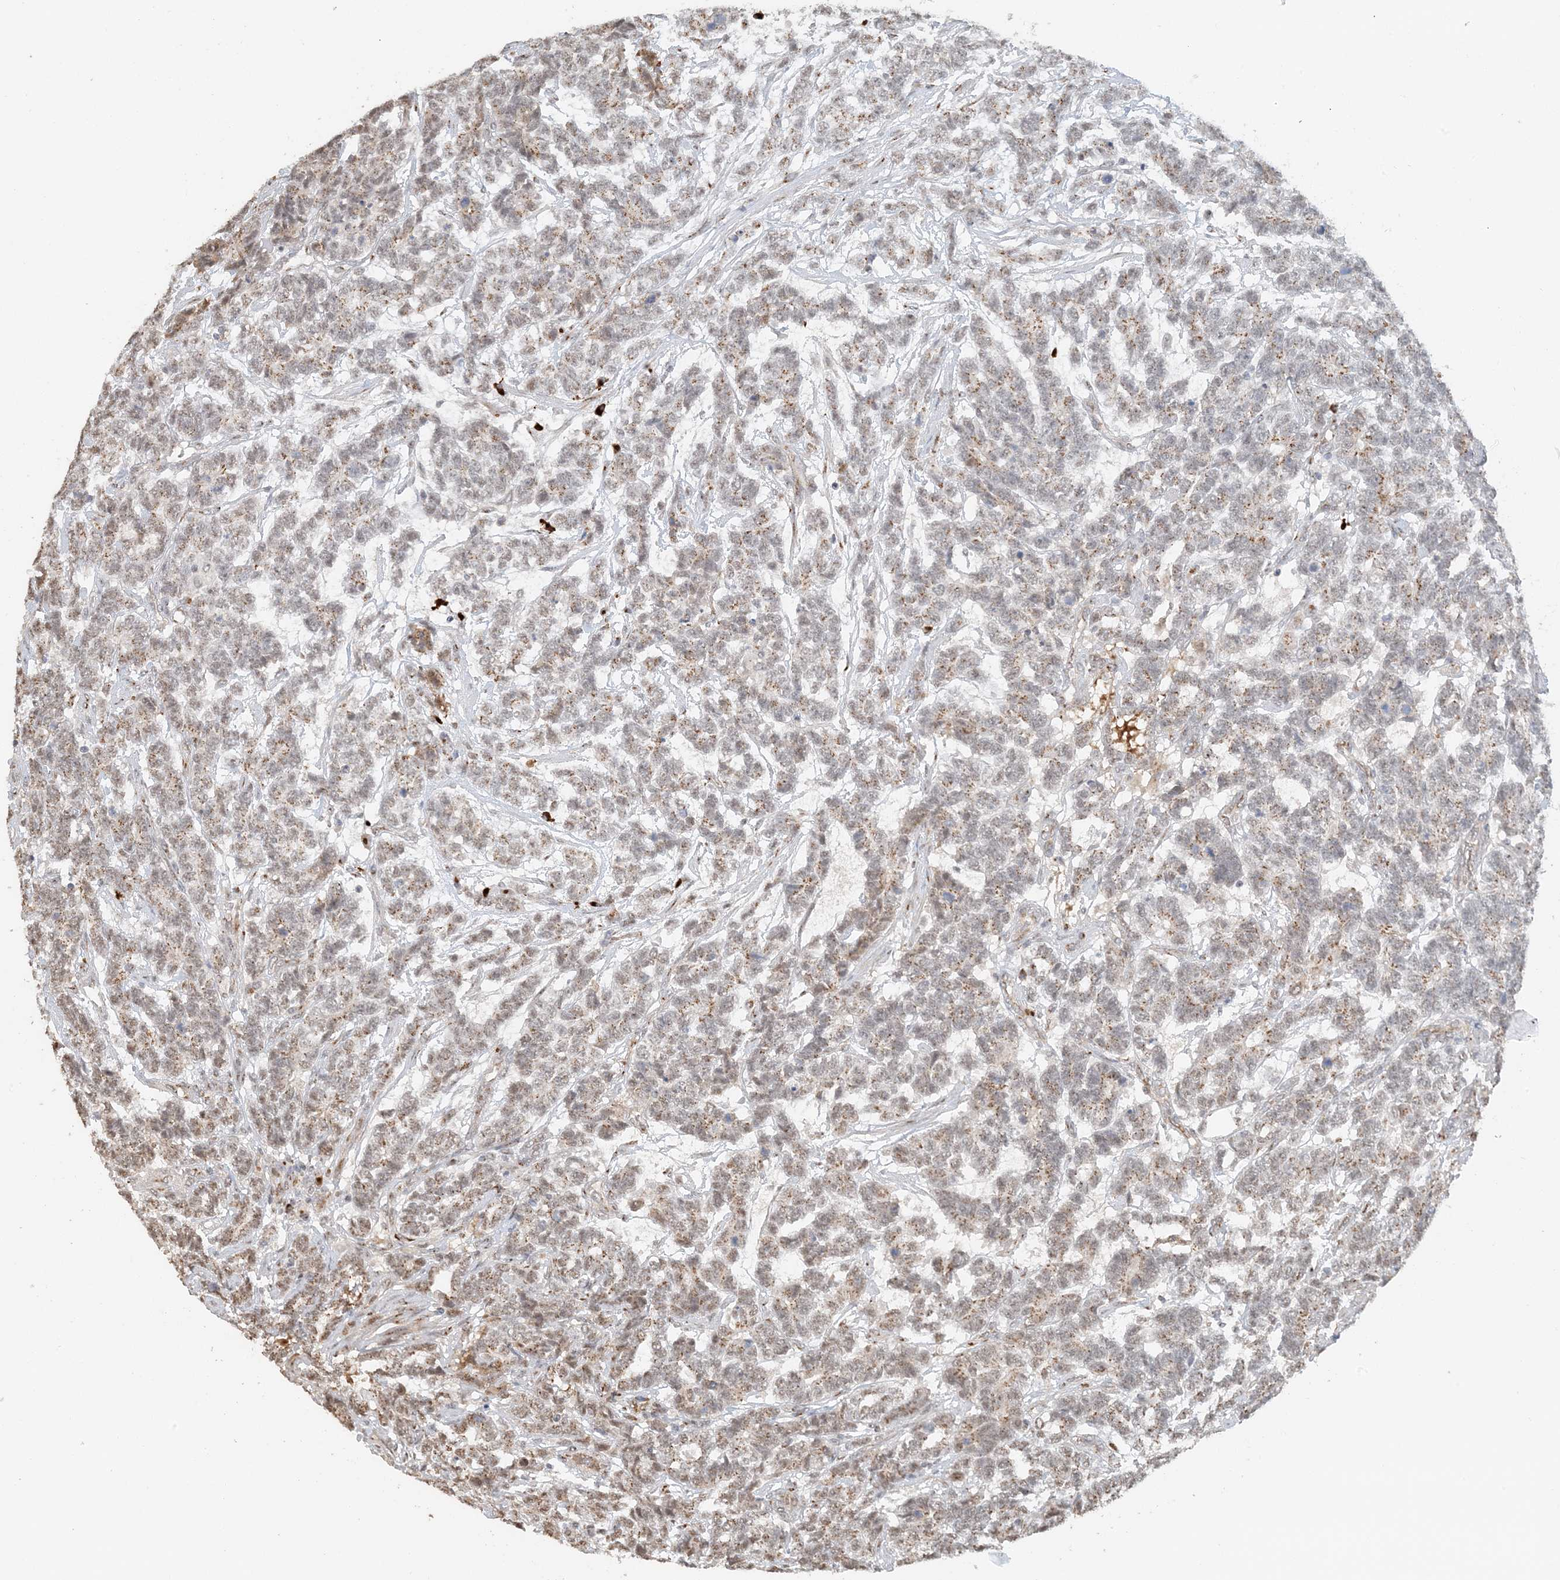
{"staining": {"intensity": "moderate", "quantity": "25%-75%", "location": "cytoplasmic/membranous"}, "tissue": "testis cancer", "cell_type": "Tumor cells", "image_type": "cancer", "snomed": [{"axis": "morphology", "description": "Carcinoma, Embryonal, NOS"}, {"axis": "topography", "description": "Testis"}], "caption": "Tumor cells exhibit moderate cytoplasmic/membranous expression in about 25%-75% of cells in embryonal carcinoma (testis).", "gene": "ZCCHC4", "patient": {"sex": "male", "age": 26}}